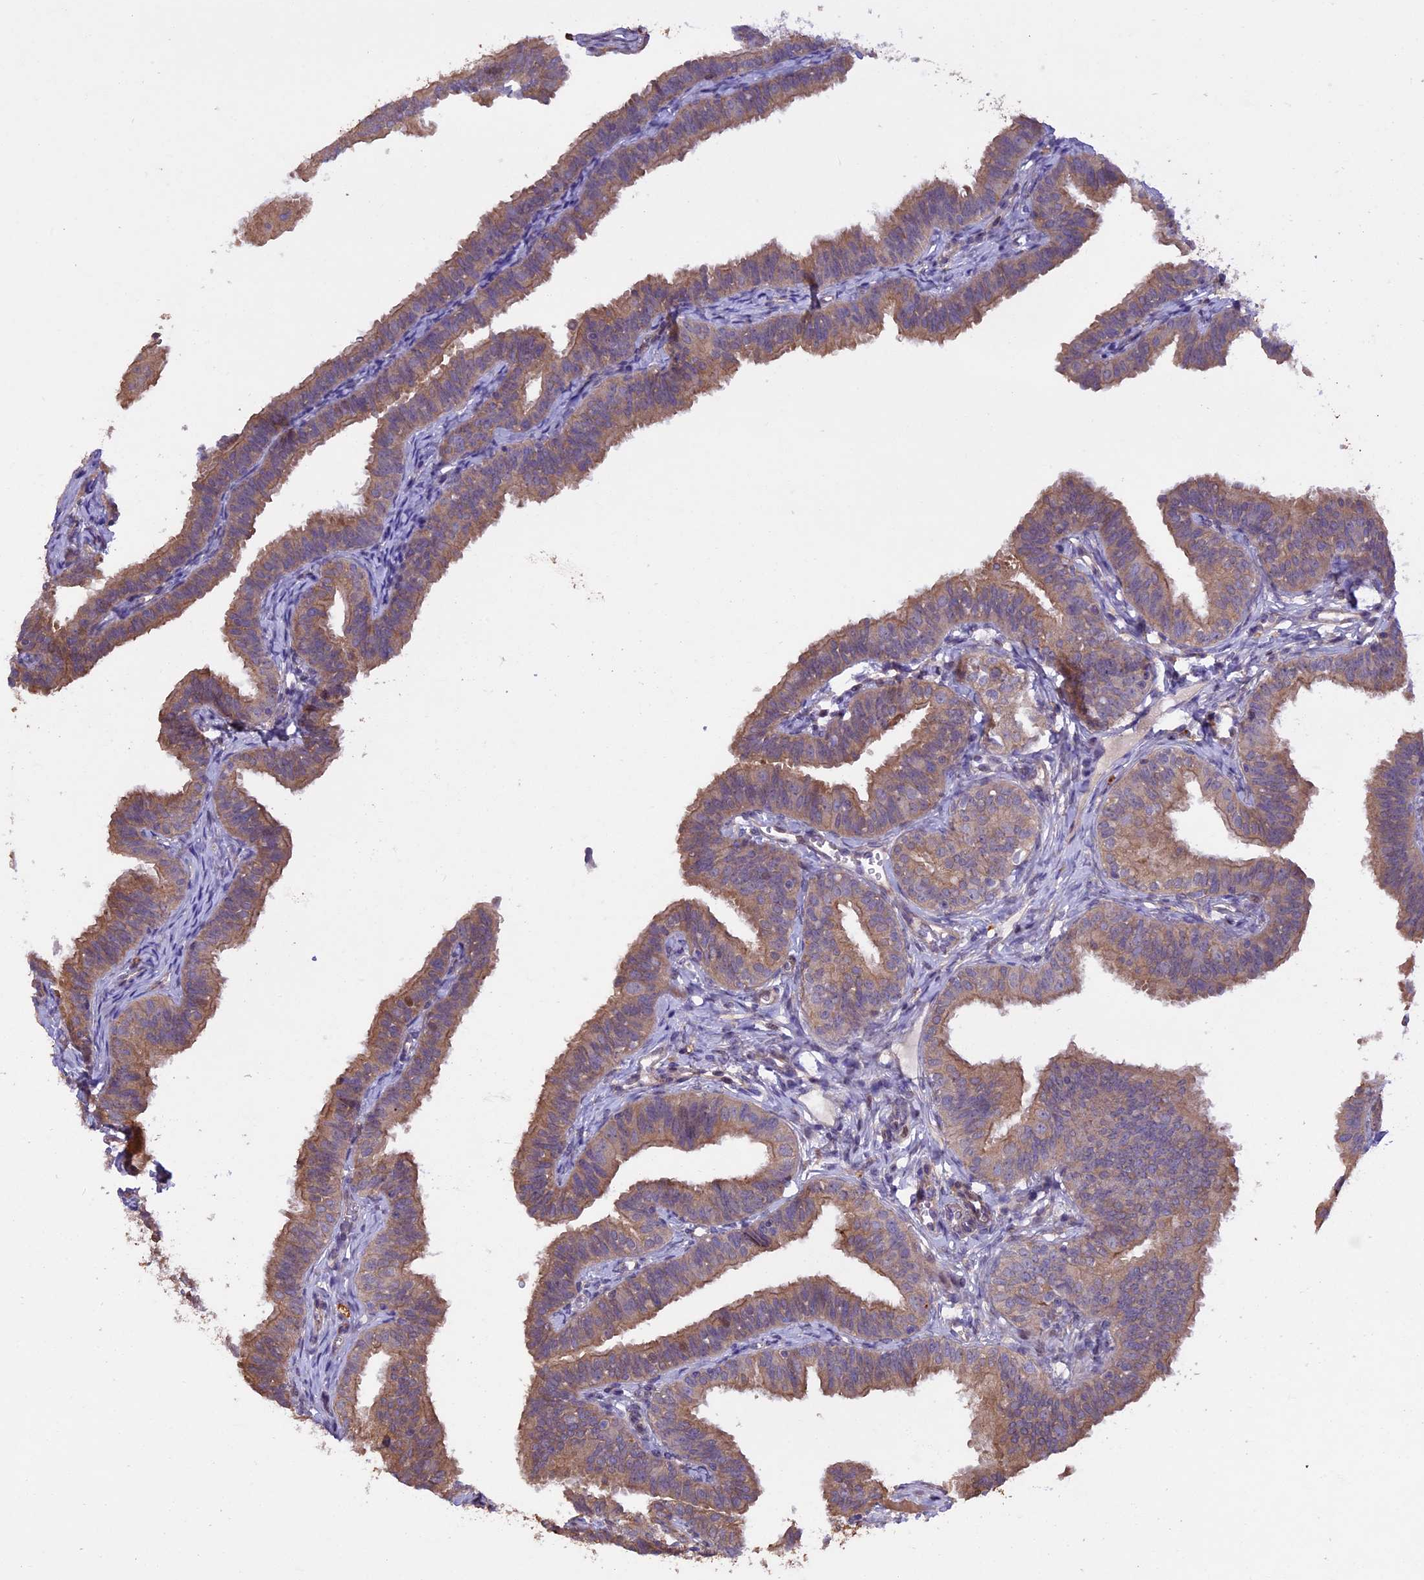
{"staining": {"intensity": "moderate", "quantity": "25%-75%", "location": "cytoplasmic/membranous"}, "tissue": "fallopian tube", "cell_type": "Glandular cells", "image_type": "normal", "snomed": [{"axis": "morphology", "description": "Normal tissue, NOS"}, {"axis": "topography", "description": "Fallopian tube"}], "caption": "Immunohistochemical staining of normal fallopian tube reveals medium levels of moderate cytoplasmic/membranous expression in about 25%-75% of glandular cells.", "gene": "MAN2C1", "patient": {"sex": "female", "age": 35}}